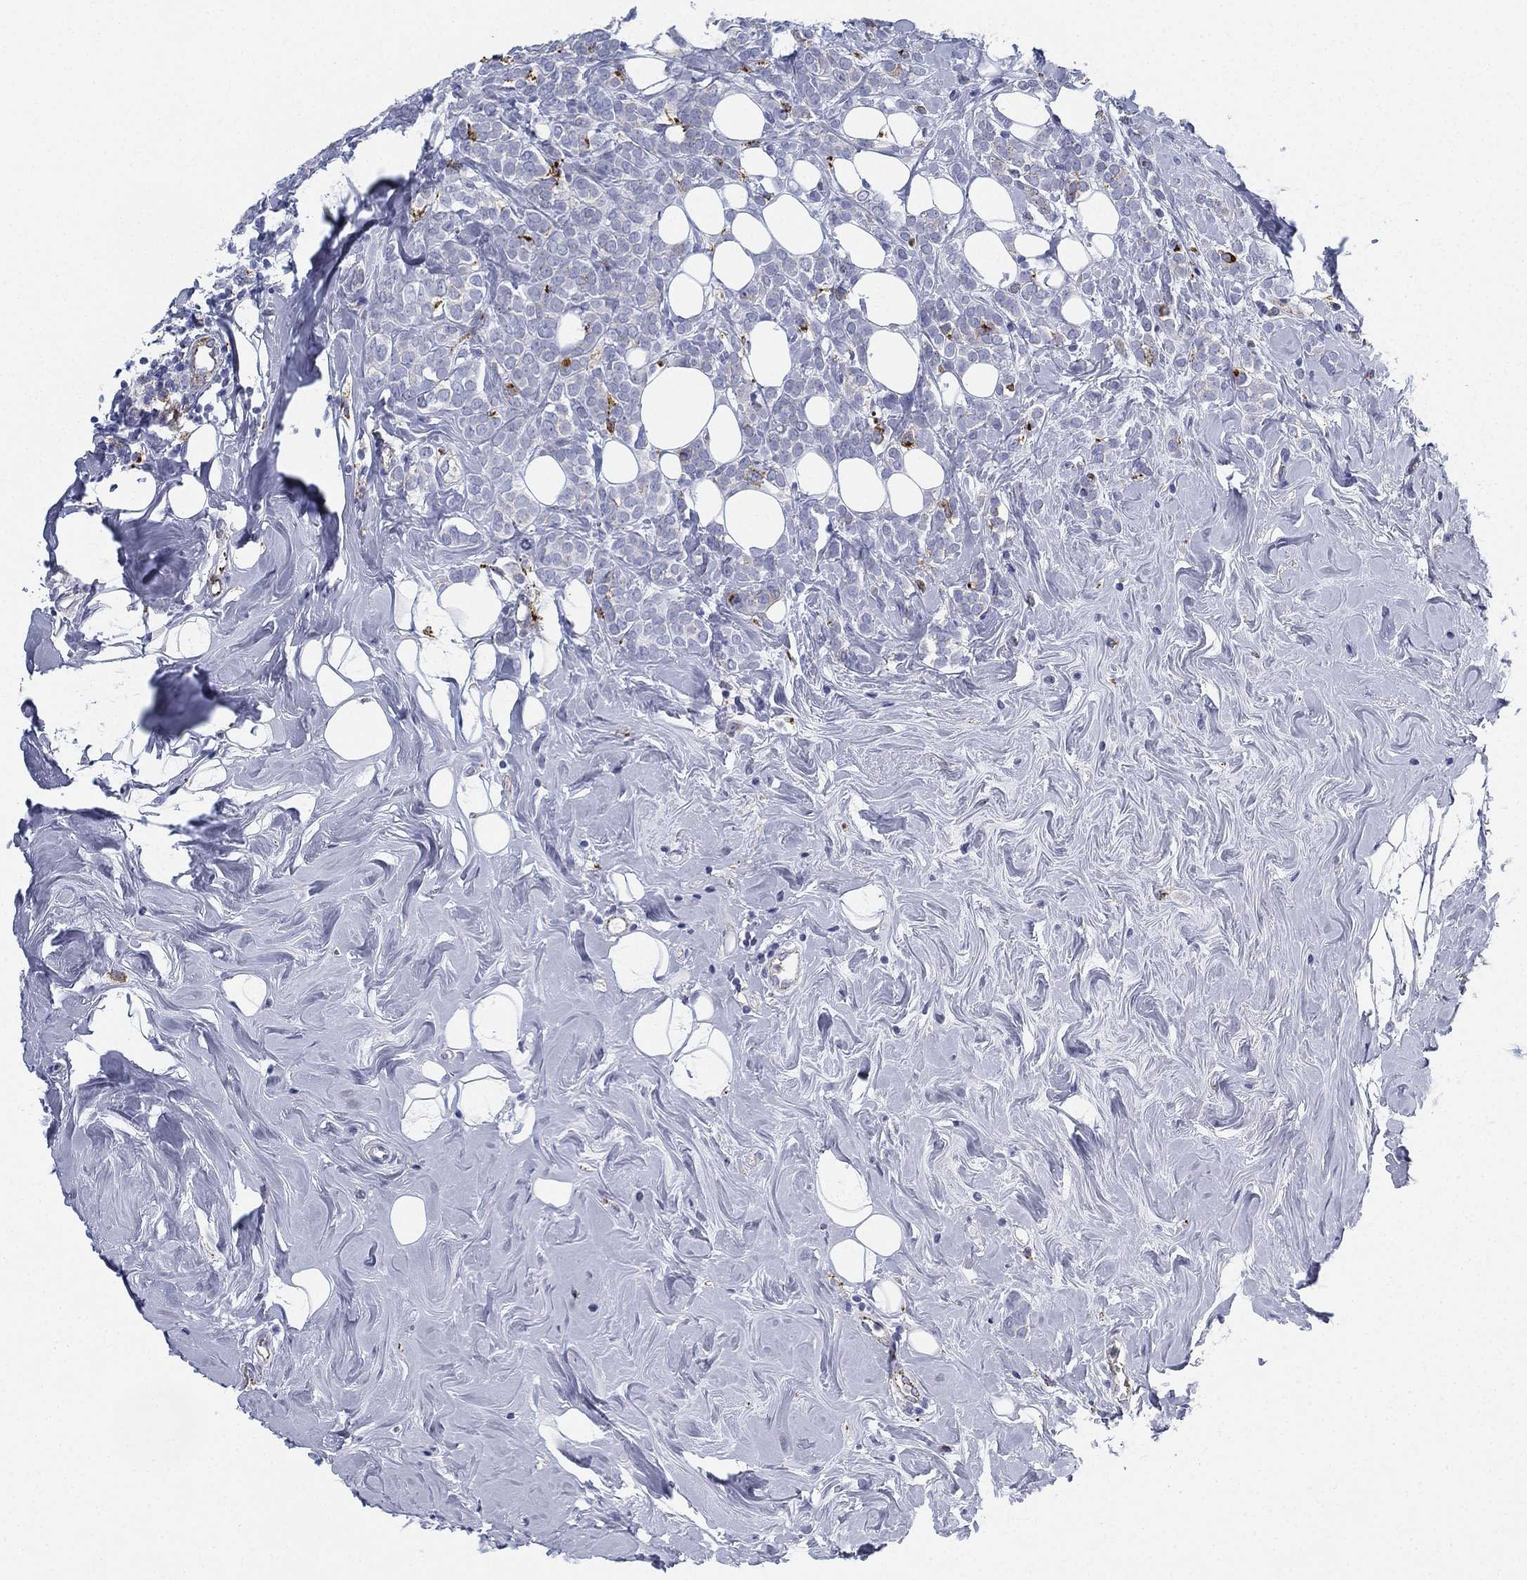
{"staining": {"intensity": "negative", "quantity": "none", "location": "none"}, "tissue": "breast cancer", "cell_type": "Tumor cells", "image_type": "cancer", "snomed": [{"axis": "morphology", "description": "Lobular carcinoma"}, {"axis": "topography", "description": "Breast"}], "caption": "There is no significant staining in tumor cells of breast cancer (lobular carcinoma).", "gene": "NPC2", "patient": {"sex": "female", "age": 49}}